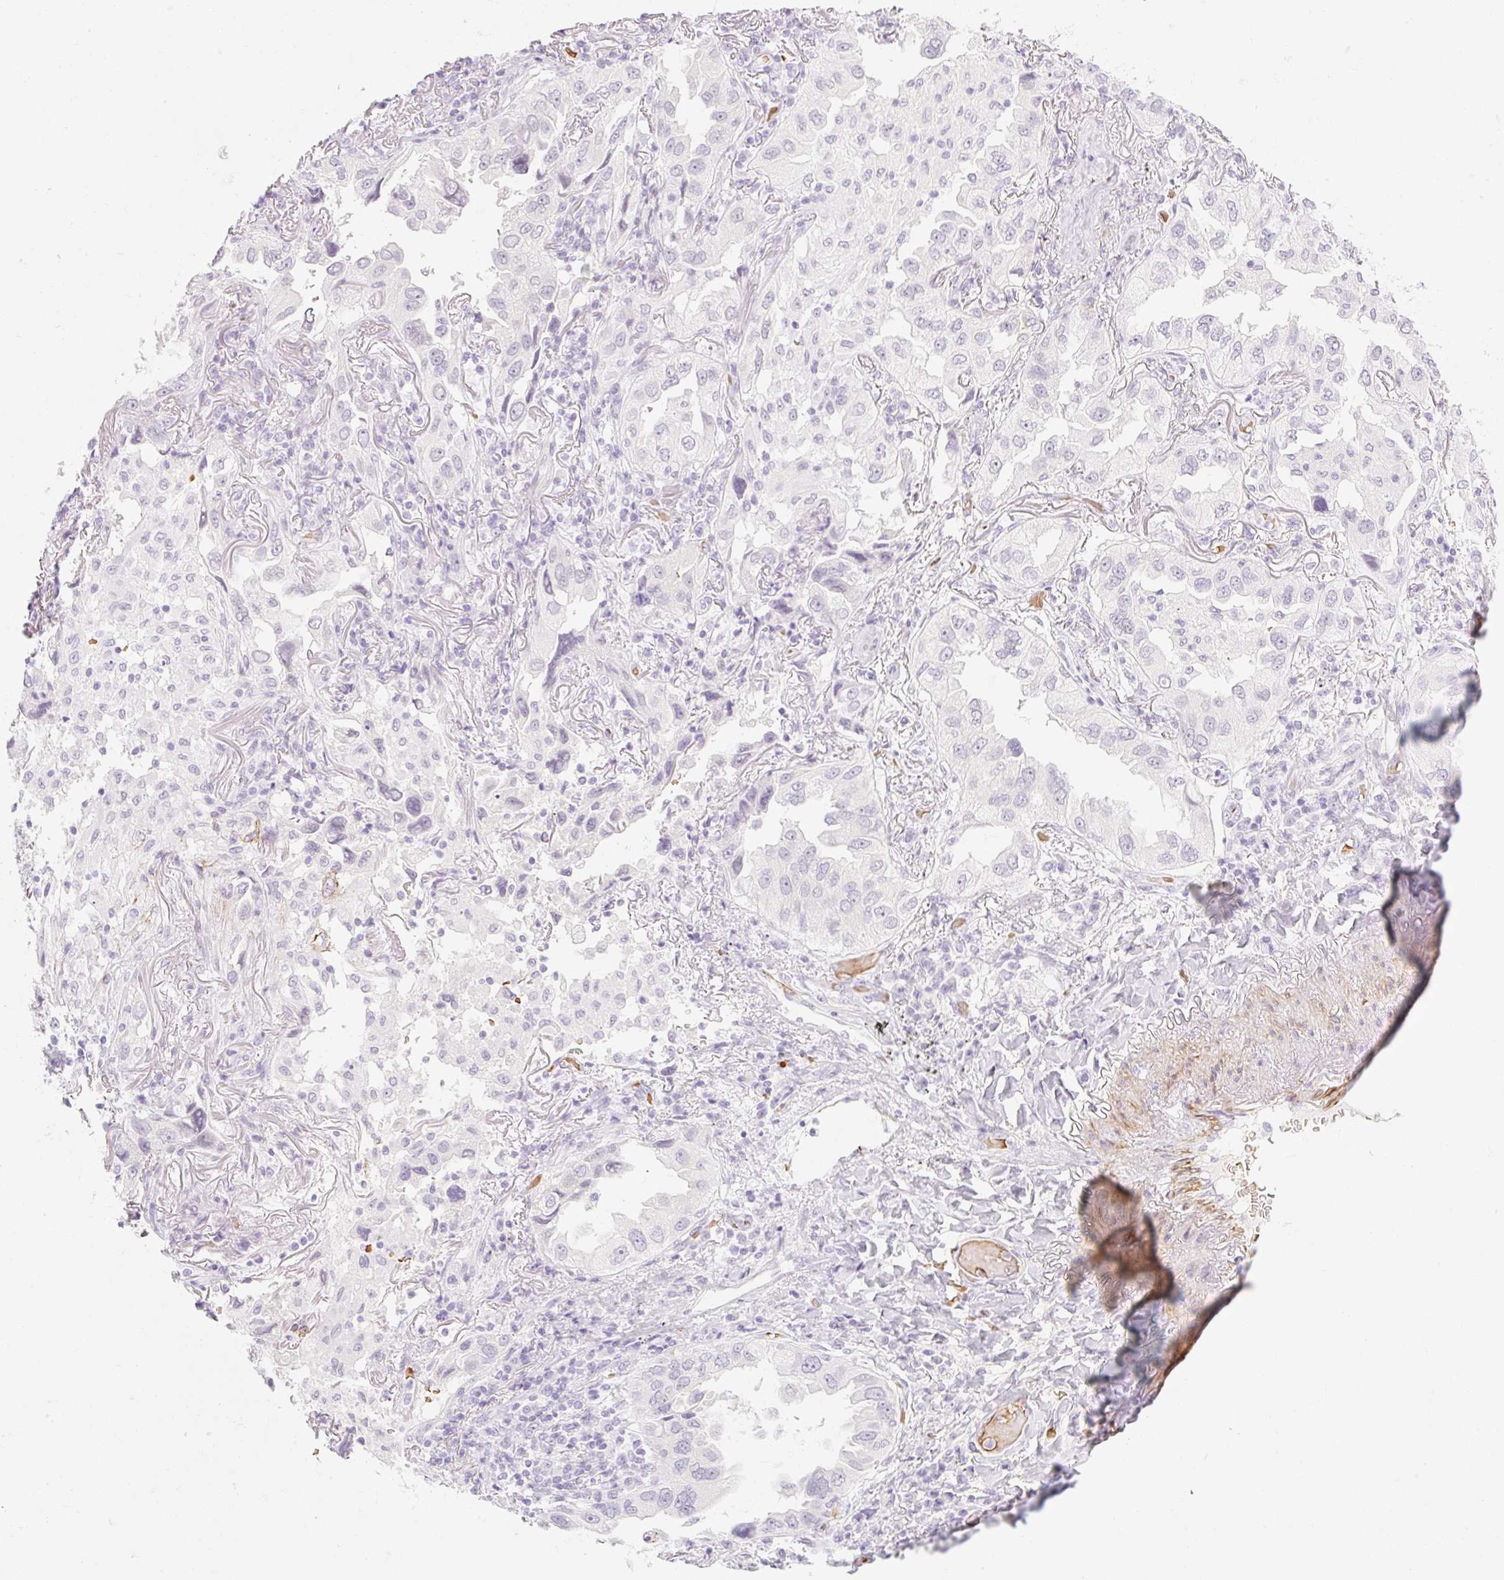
{"staining": {"intensity": "negative", "quantity": "none", "location": "none"}, "tissue": "lung cancer", "cell_type": "Tumor cells", "image_type": "cancer", "snomed": [{"axis": "morphology", "description": "Adenocarcinoma, NOS"}, {"axis": "topography", "description": "Lung"}], "caption": "Histopathology image shows no significant protein expression in tumor cells of lung cancer.", "gene": "TAF1L", "patient": {"sex": "female", "age": 69}}